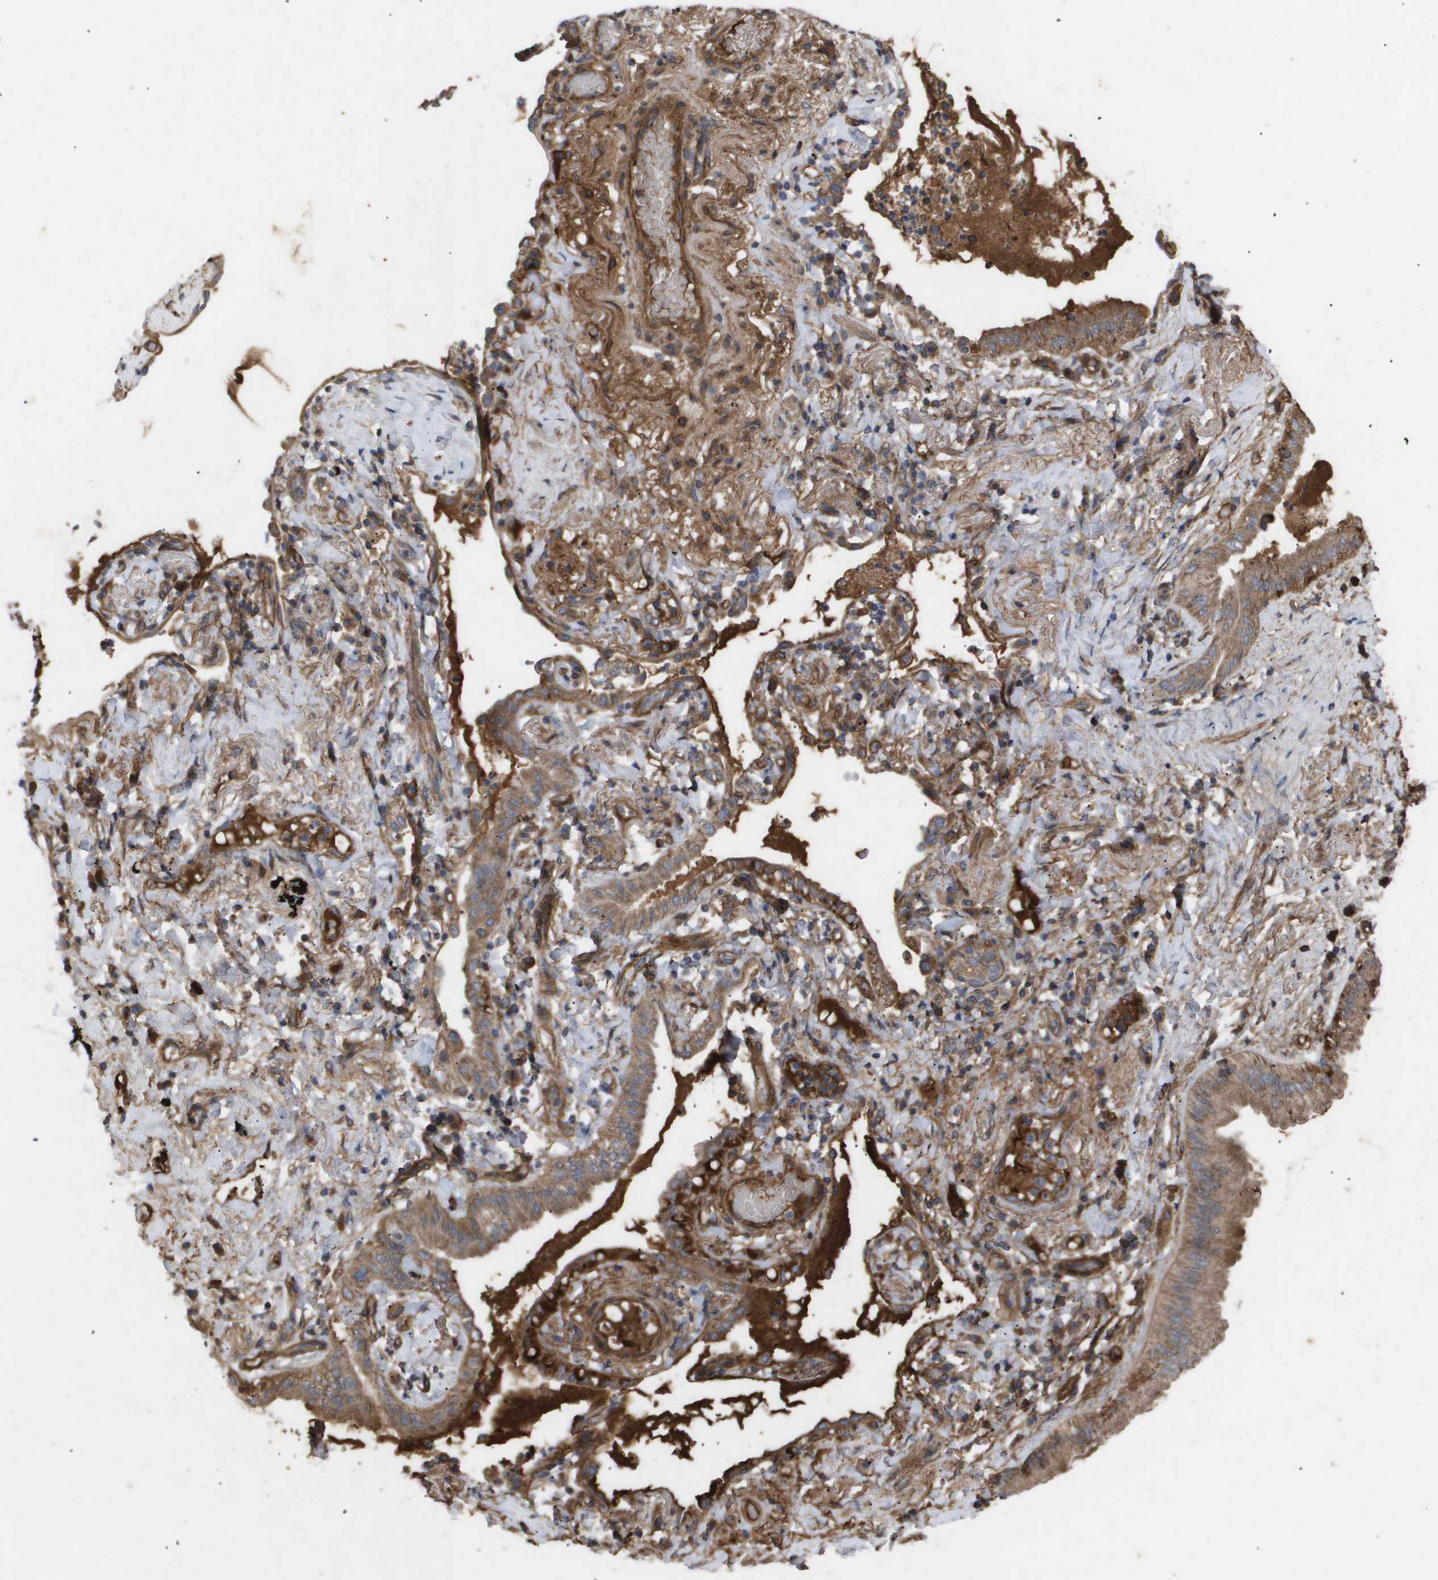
{"staining": {"intensity": "moderate", "quantity": ">75%", "location": "cytoplasmic/membranous"}, "tissue": "lung cancer", "cell_type": "Tumor cells", "image_type": "cancer", "snomed": [{"axis": "morphology", "description": "Normal tissue, NOS"}, {"axis": "morphology", "description": "Adenocarcinoma, NOS"}, {"axis": "topography", "description": "Bronchus"}, {"axis": "topography", "description": "Lung"}], "caption": "Immunohistochemical staining of human lung cancer (adenocarcinoma) displays medium levels of moderate cytoplasmic/membranous expression in approximately >75% of tumor cells.", "gene": "TNS1", "patient": {"sex": "female", "age": 70}}